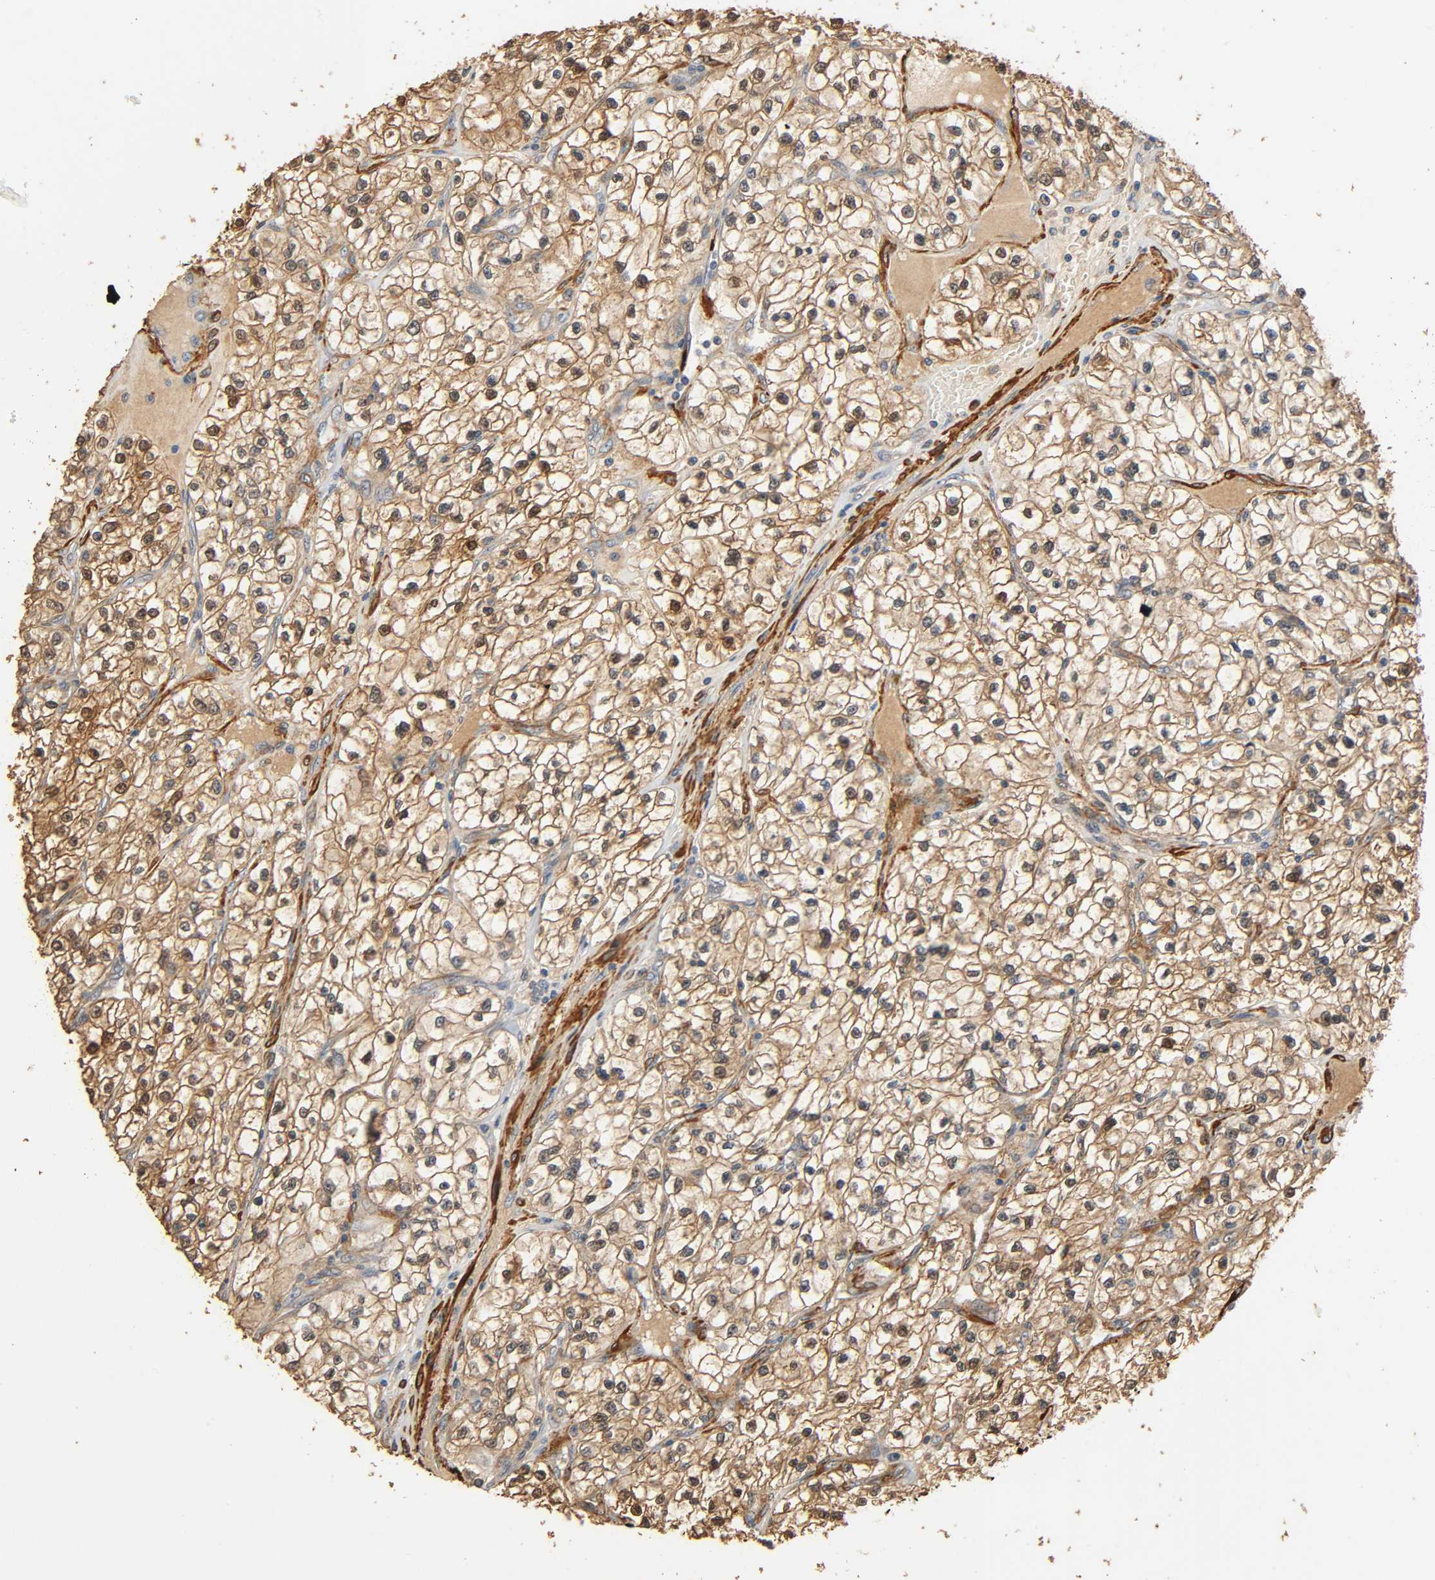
{"staining": {"intensity": "moderate", "quantity": ">75%", "location": "cytoplasmic/membranous,nuclear"}, "tissue": "renal cancer", "cell_type": "Tumor cells", "image_type": "cancer", "snomed": [{"axis": "morphology", "description": "Adenocarcinoma, NOS"}, {"axis": "topography", "description": "Kidney"}], "caption": "DAB (3,3'-diaminobenzidine) immunohistochemical staining of adenocarcinoma (renal) shows moderate cytoplasmic/membranous and nuclear protein staining in approximately >75% of tumor cells. The protein is stained brown, and the nuclei are stained in blue (DAB IHC with brightfield microscopy, high magnification).", "gene": "GSTA3", "patient": {"sex": "female", "age": 57}}